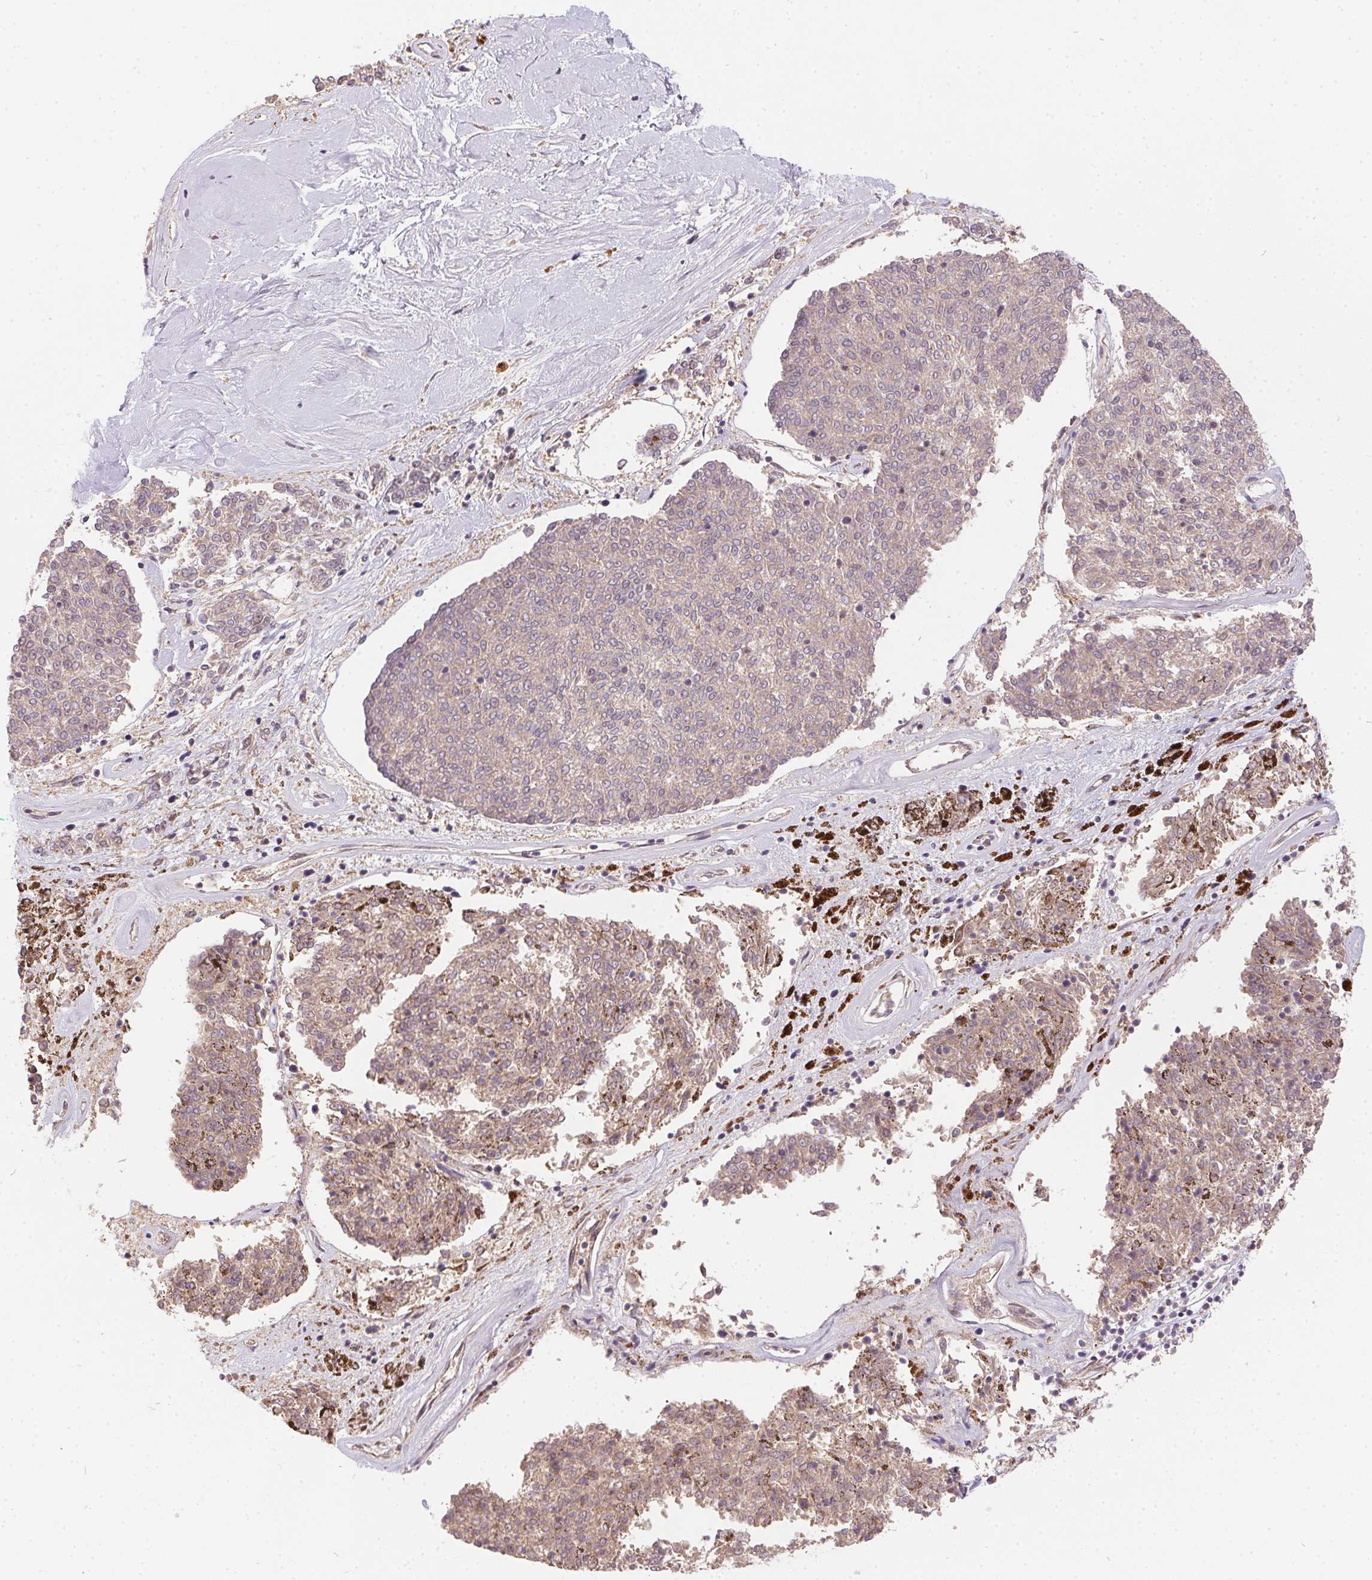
{"staining": {"intensity": "weak", "quantity": "<25%", "location": "cytoplasmic/membranous"}, "tissue": "melanoma", "cell_type": "Tumor cells", "image_type": "cancer", "snomed": [{"axis": "morphology", "description": "Malignant melanoma, NOS"}, {"axis": "topography", "description": "Skin"}], "caption": "This is an IHC micrograph of melanoma. There is no expression in tumor cells.", "gene": "NUDT16", "patient": {"sex": "female", "age": 72}}